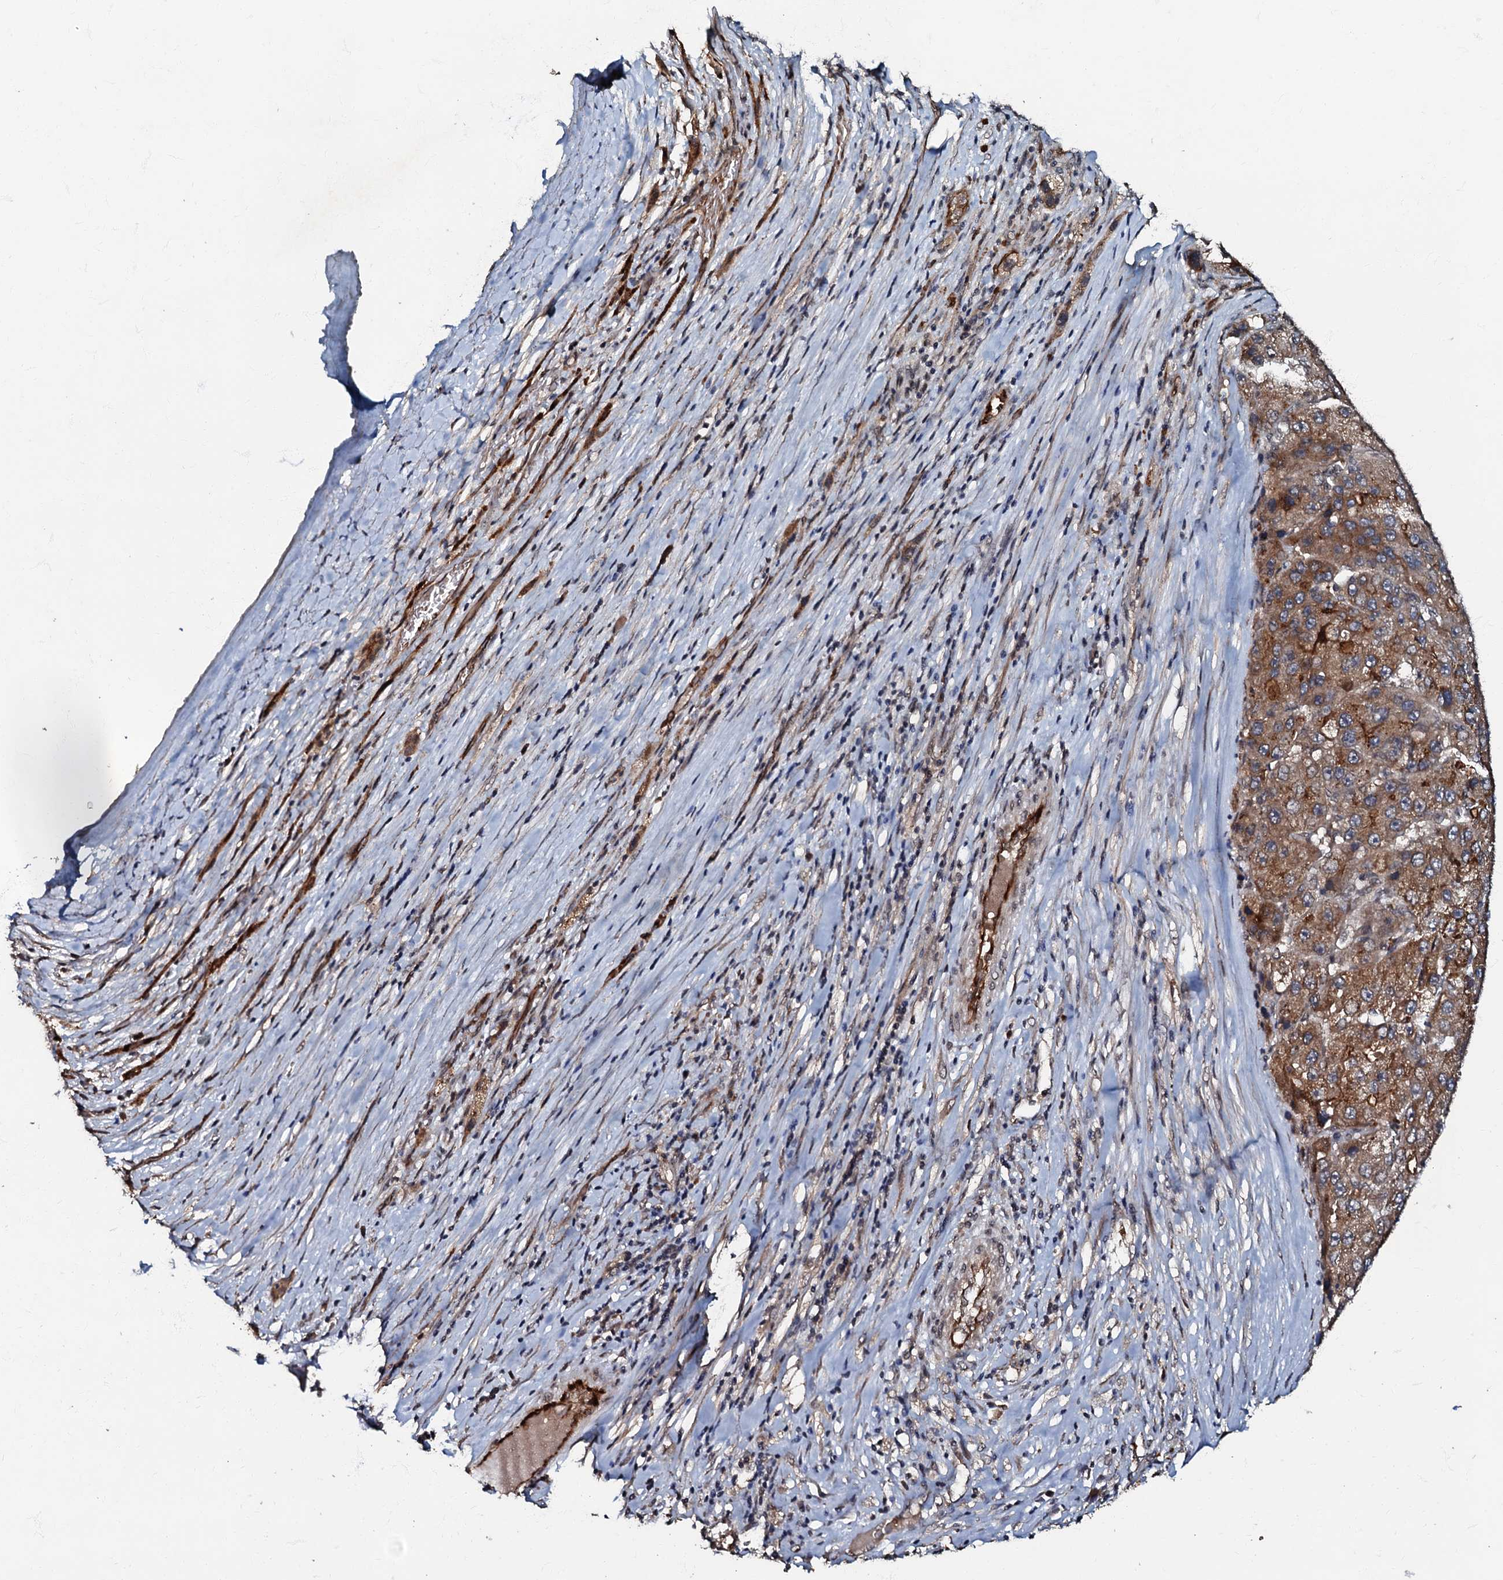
{"staining": {"intensity": "moderate", "quantity": ">75%", "location": "cytoplasmic/membranous"}, "tissue": "liver cancer", "cell_type": "Tumor cells", "image_type": "cancer", "snomed": [{"axis": "morphology", "description": "Carcinoma, Hepatocellular, NOS"}, {"axis": "topography", "description": "Liver"}], "caption": "This is a histology image of immunohistochemistry (IHC) staining of liver cancer, which shows moderate positivity in the cytoplasmic/membranous of tumor cells.", "gene": "MANSC4", "patient": {"sex": "female", "age": 73}}